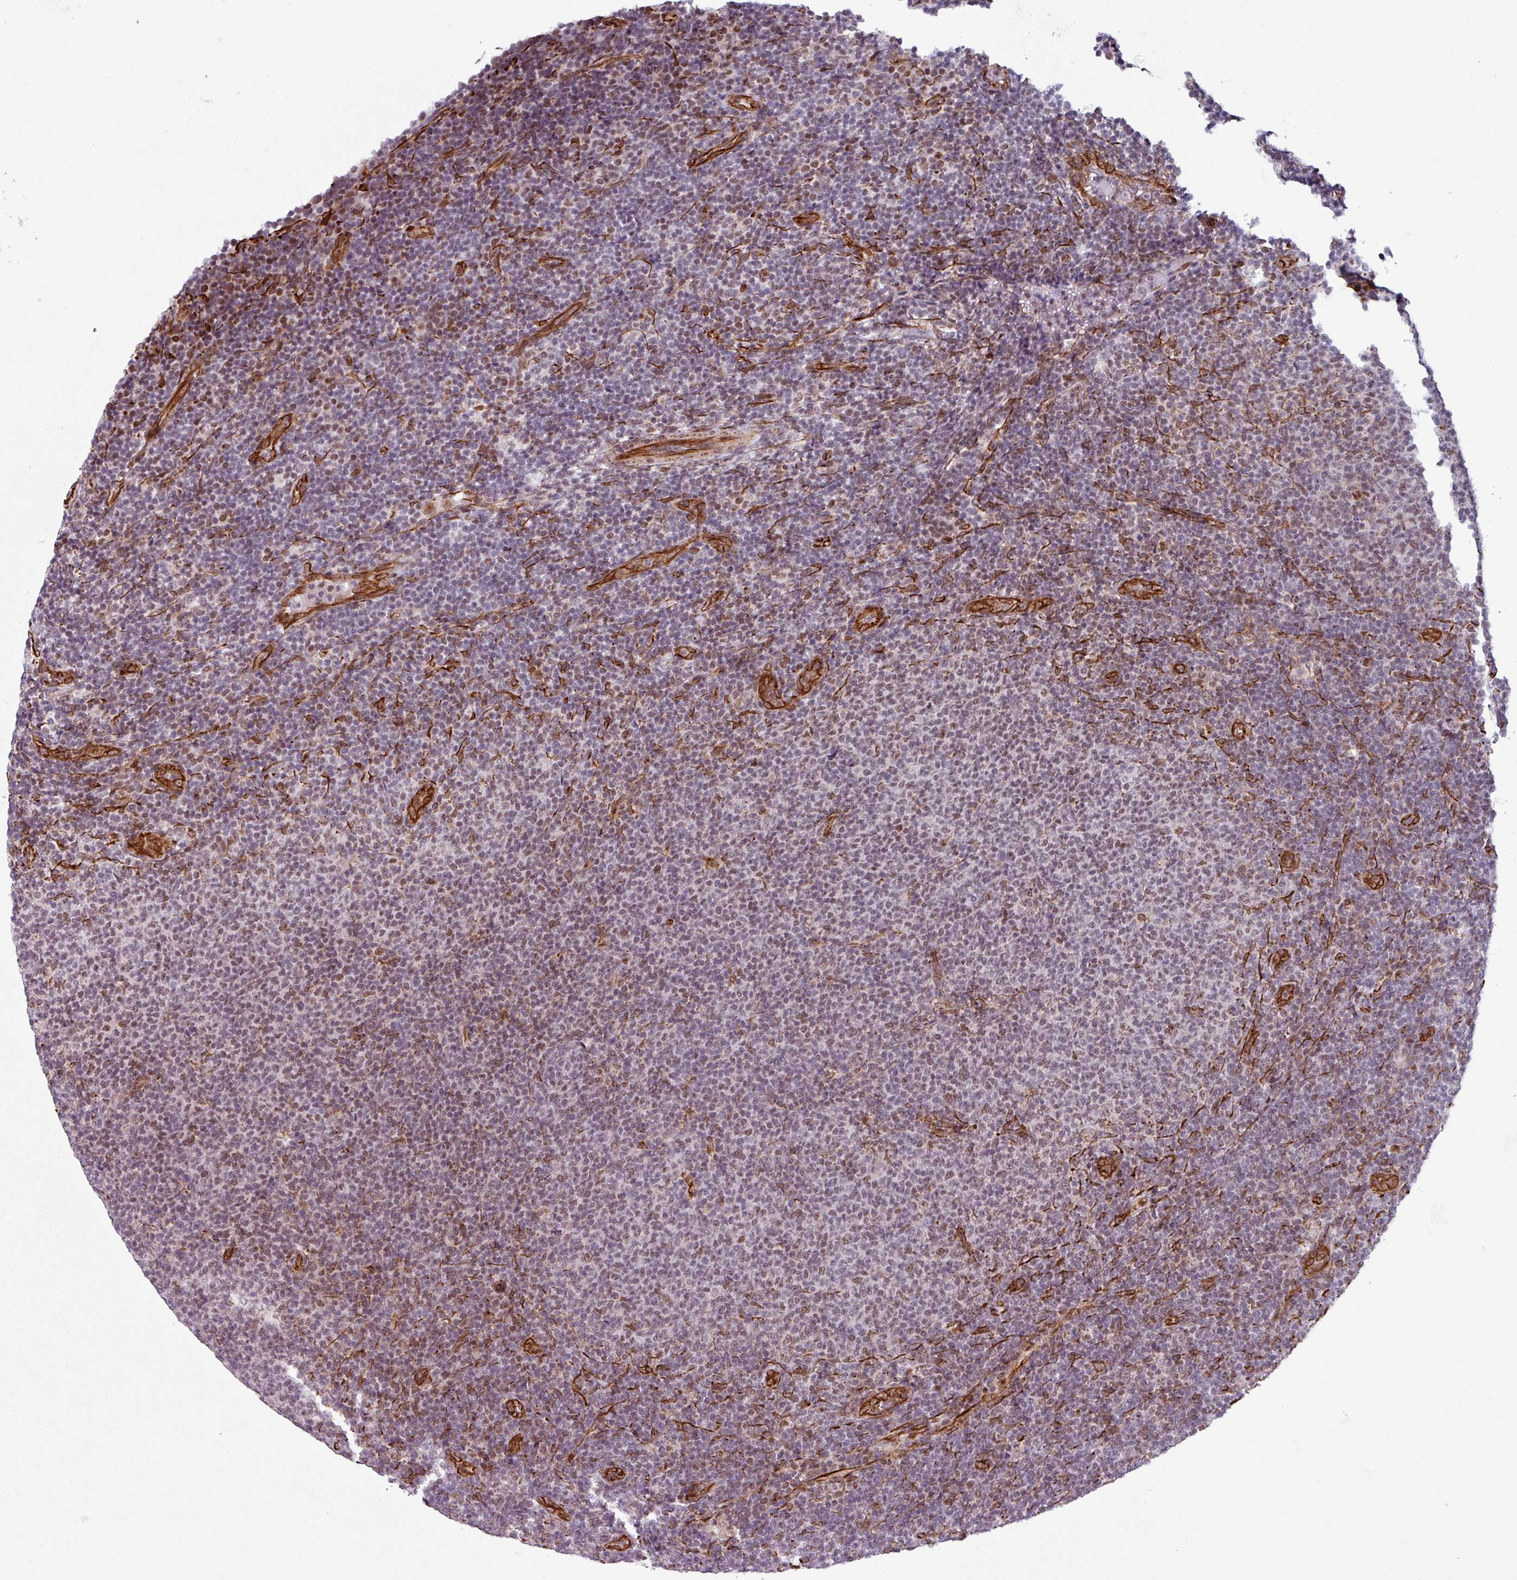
{"staining": {"intensity": "weak", "quantity": "25%-75%", "location": "nuclear"}, "tissue": "lymphoma", "cell_type": "Tumor cells", "image_type": "cancer", "snomed": [{"axis": "morphology", "description": "Malignant lymphoma, non-Hodgkin's type, Low grade"}, {"axis": "topography", "description": "Lymph node"}], "caption": "Human lymphoma stained for a protein (brown) demonstrates weak nuclear positive positivity in approximately 25%-75% of tumor cells.", "gene": "CHD3", "patient": {"sex": "male", "age": 66}}